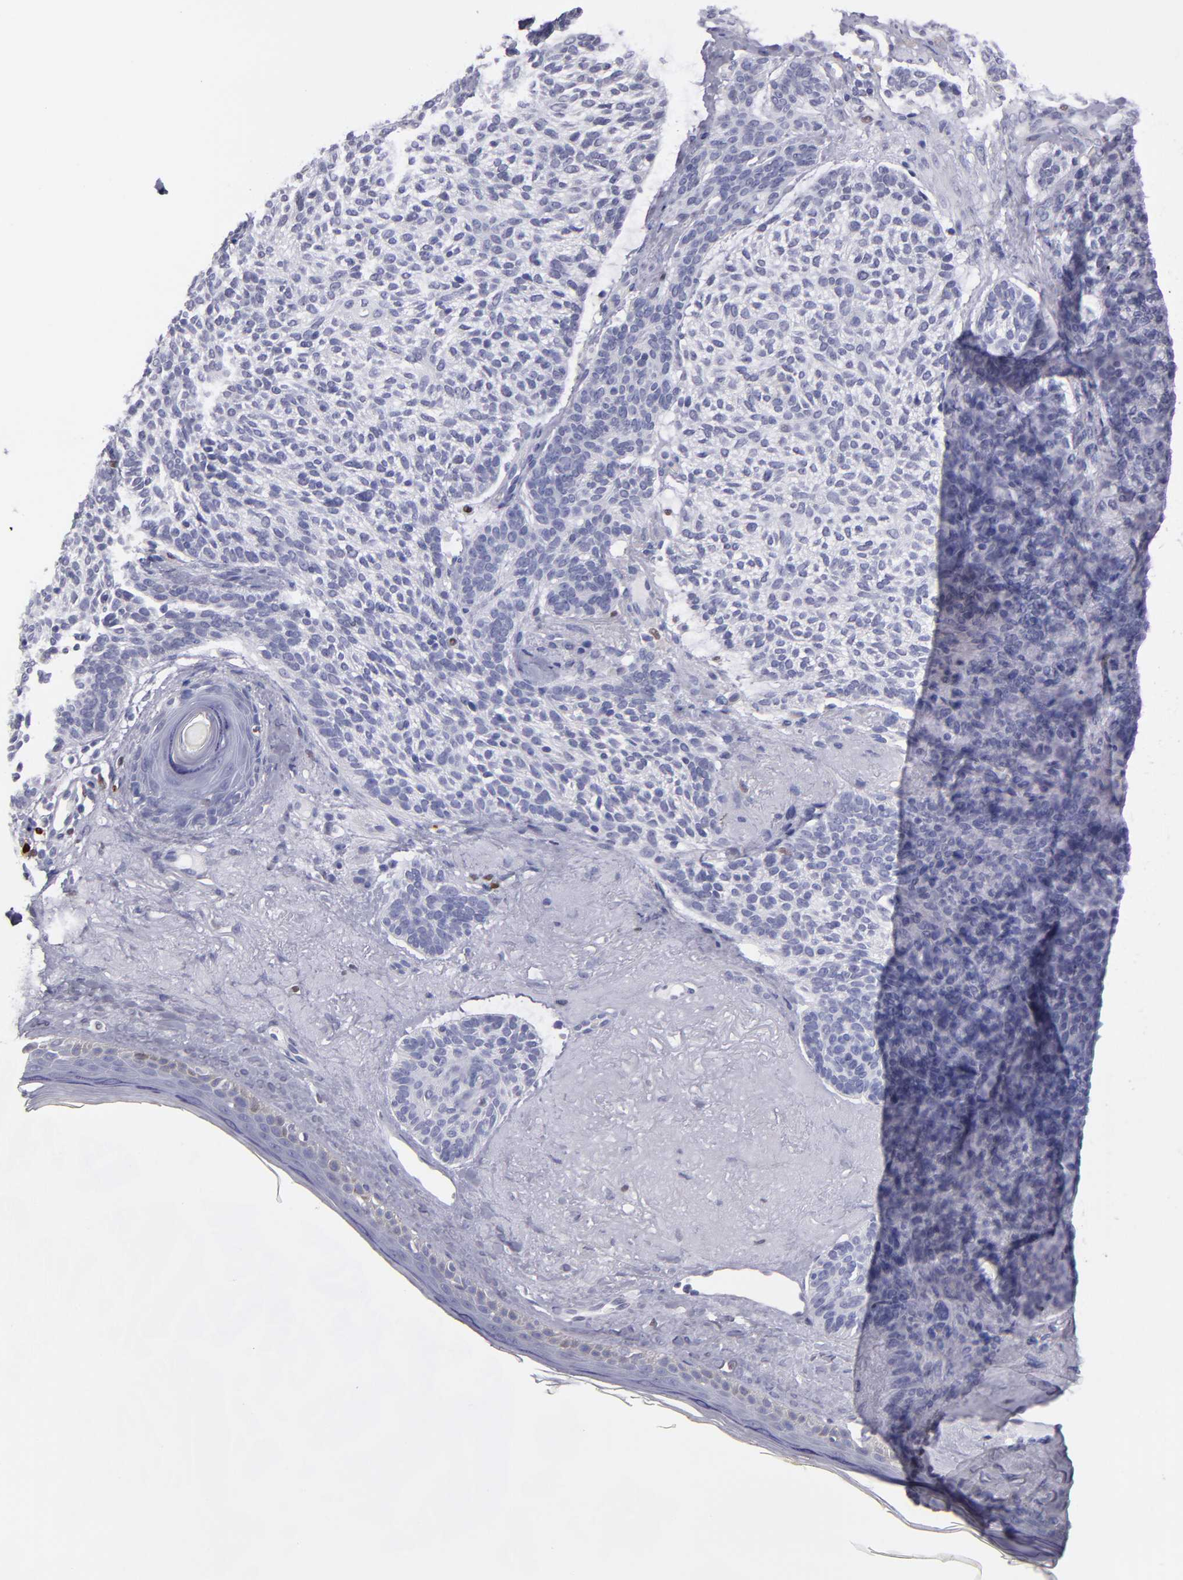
{"staining": {"intensity": "negative", "quantity": "none", "location": "none"}, "tissue": "skin cancer", "cell_type": "Tumor cells", "image_type": "cancer", "snomed": [{"axis": "morphology", "description": "Normal tissue, NOS"}, {"axis": "morphology", "description": "Basal cell carcinoma"}, {"axis": "topography", "description": "Skin"}], "caption": "DAB (3,3'-diaminobenzidine) immunohistochemical staining of human skin cancer (basal cell carcinoma) displays no significant staining in tumor cells. (DAB (3,3'-diaminobenzidine) immunohistochemistry (IHC) visualized using brightfield microscopy, high magnification).", "gene": "IRF8", "patient": {"sex": "female", "age": 70}}